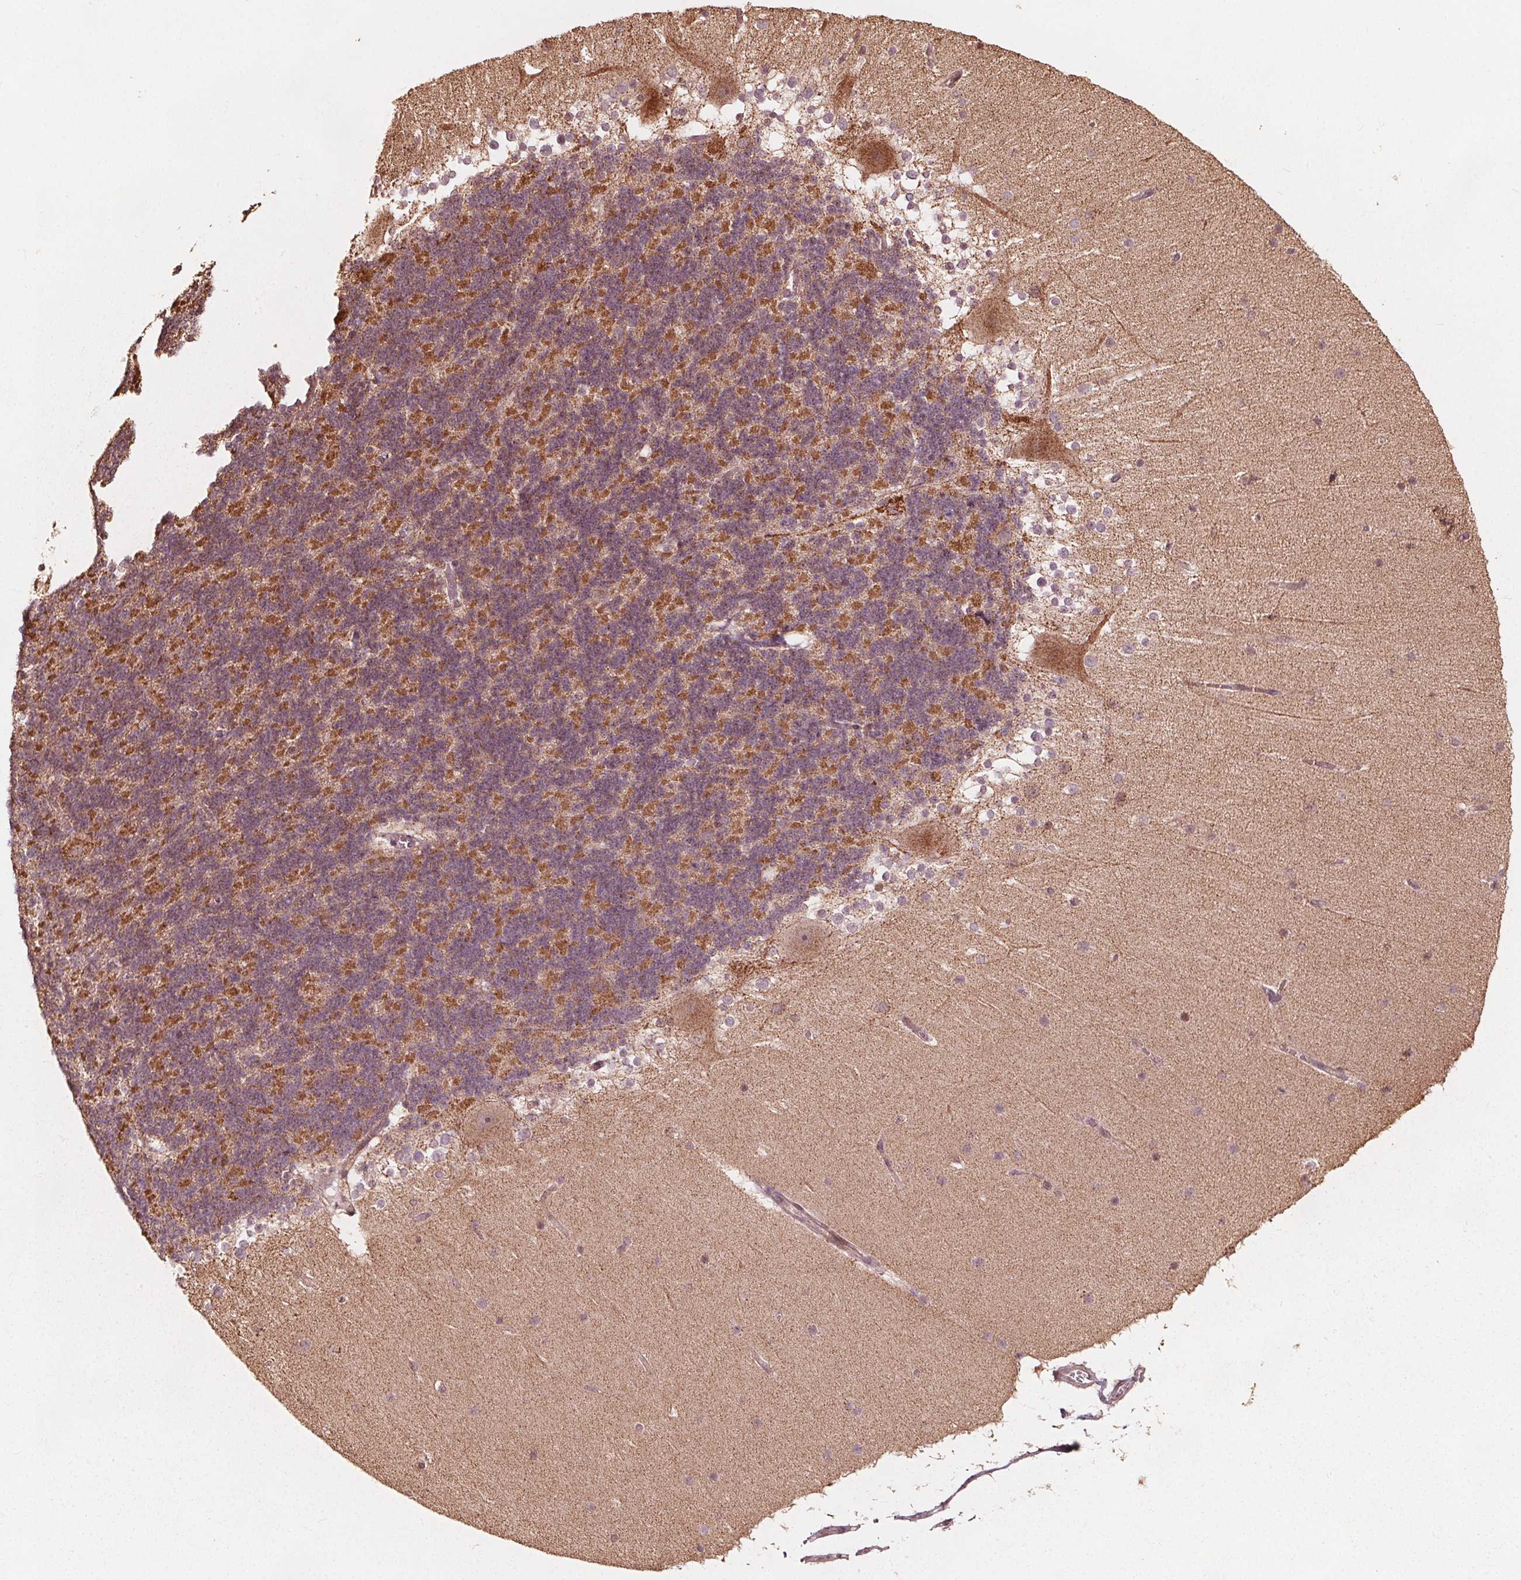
{"staining": {"intensity": "moderate", "quantity": "<25%", "location": "cytoplasmic/membranous"}, "tissue": "cerebellum", "cell_type": "Cells in granular layer", "image_type": "normal", "snomed": [{"axis": "morphology", "description": "Normal tissue, NOS"}, {"axis": "topography", "description": "Cerebellum"}], "caption": "The photomicrograph displays a brown stain indicating the presence of a protein in the cytoplasmic/membranous of cells in granular layer in cerebellum.", "gene": "AIP", "patient": {"sex": "female", "age": 19}}